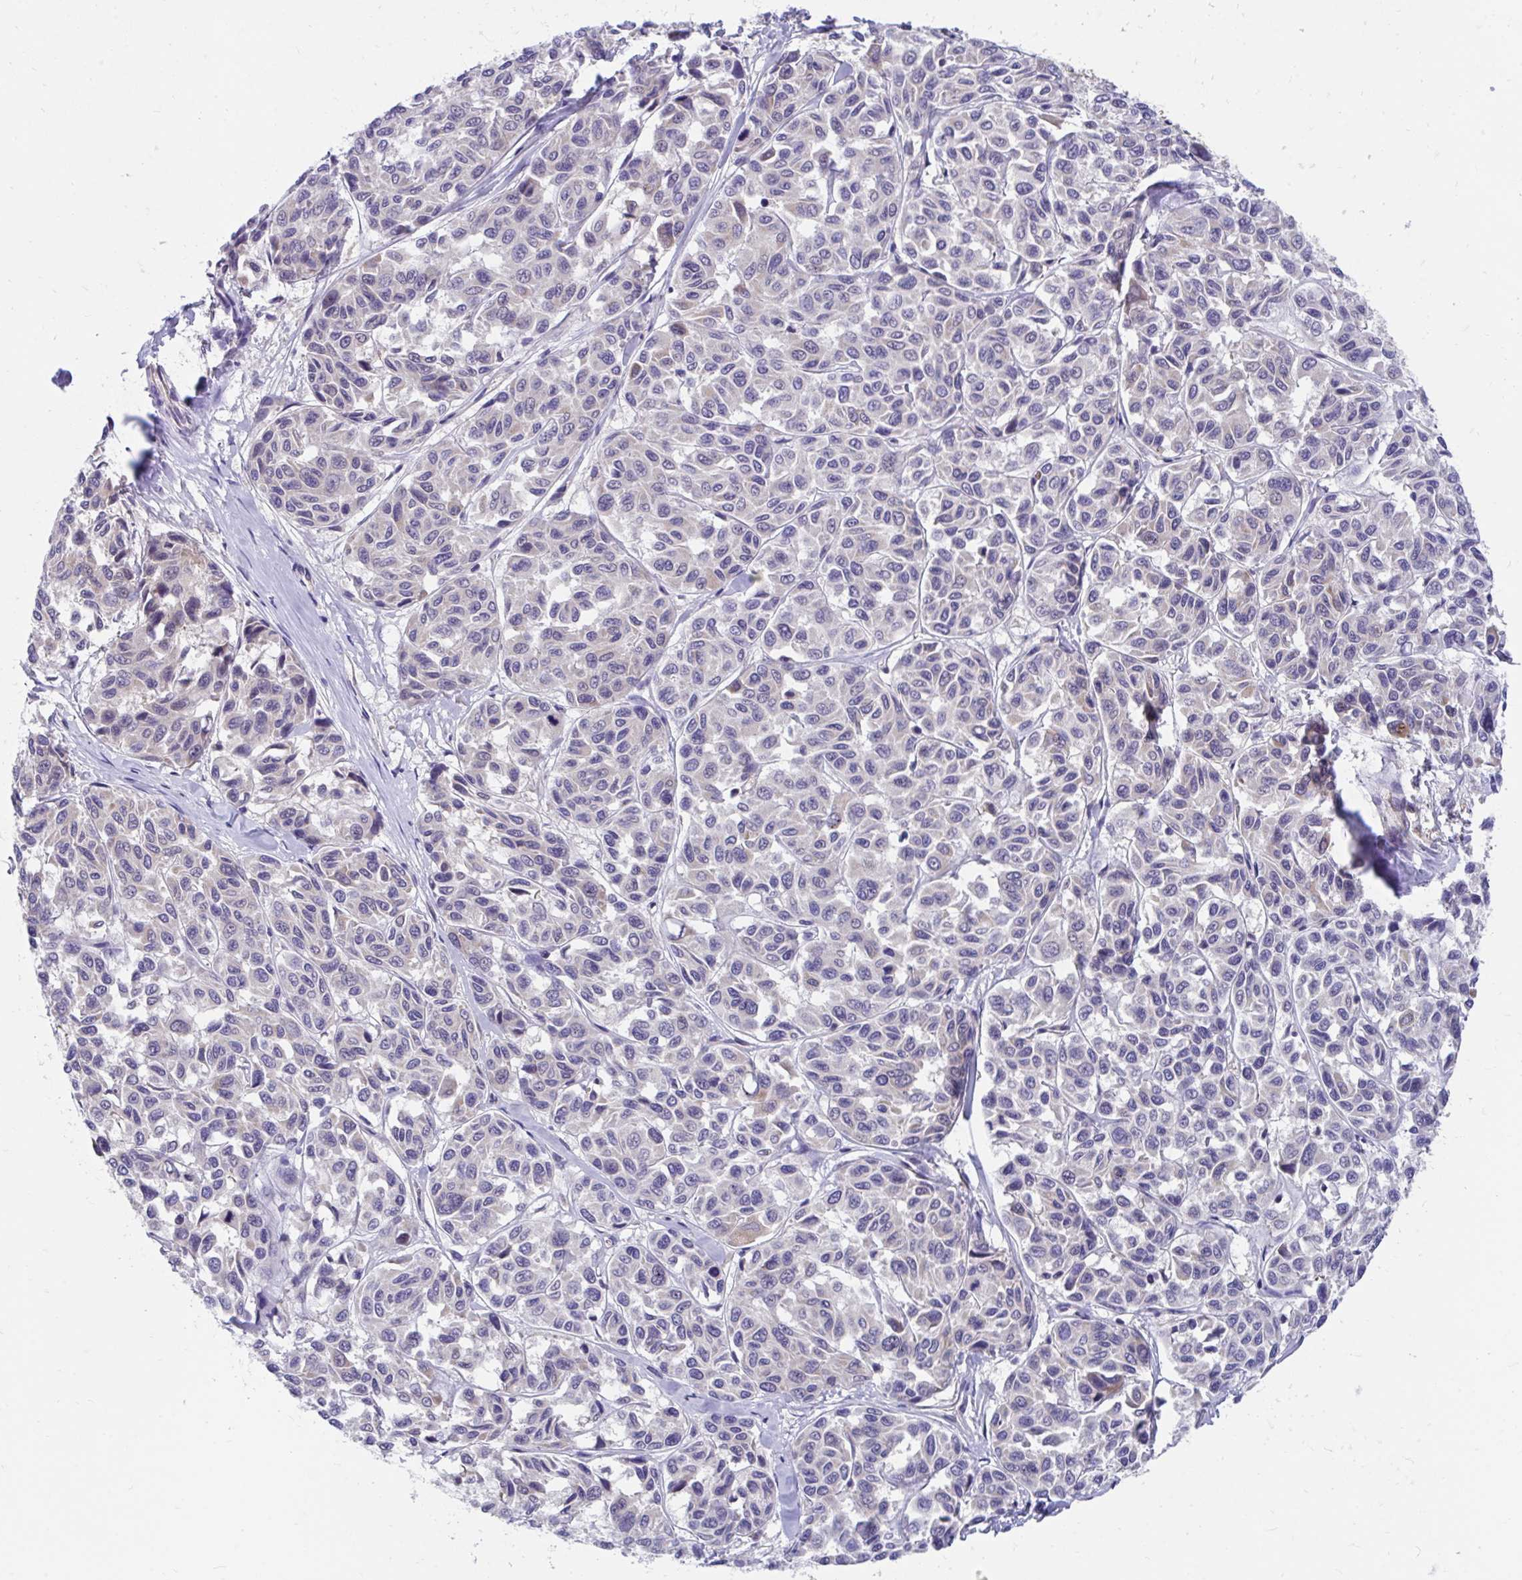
{"staining": {"intensity": "moderate", "quantity": "25%-75%", "location": "cytoplasmic/membranous"}, "tissue": "melanoma", "cell_type": "Tumor cells", "image_type": "cancer", "snomed": [{"axis": "morphology", "description": "Malignant melanoma, NOS"}, {"axis": "topography", "description": "Skin"}], "caption": "Protein expression analysis of malignant melanoma shows moderate cytoplasmic/membranous expression in about 25%-75% of tumor cells. The staining is performed using DAB (3,3'-diaminobenzidine) brown chromogen to label protein expression. The nuclei are counter-stained blue using hematoxylin.", "gene": "FHIP1B", "patient": {"sex": "female", "age": 66}}